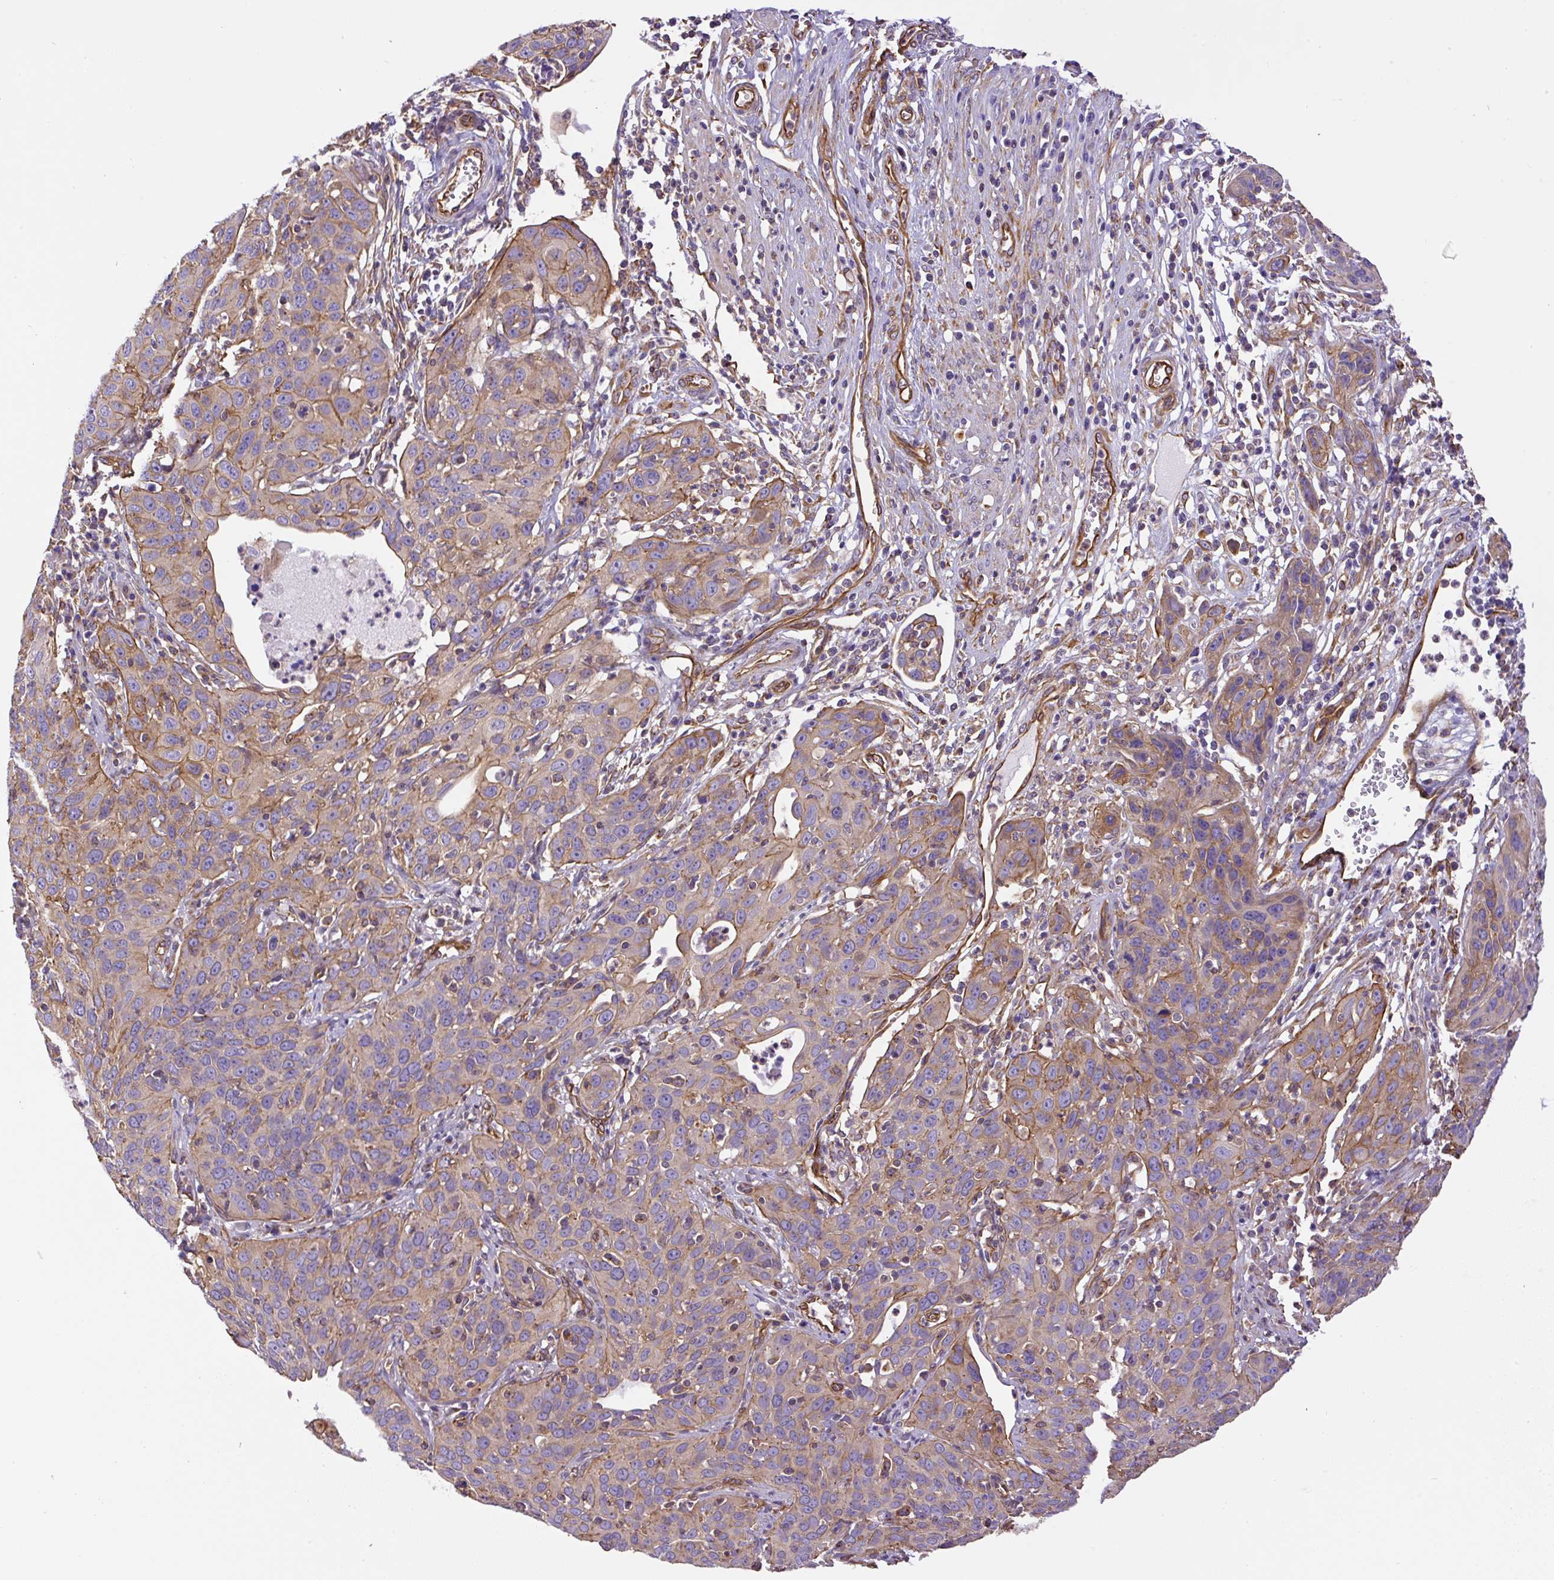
{"staining": {"intensity": "moderate", "quantity": "25%-75%", "location": "cytoplasmic/membranous"}, "tissue": "cervical cancer", "cell_type": "Tumor cells", "image_type": "cancer", "snomed": [{"axis": "morphology", "description": "Squamous cell carcinoma, NOS"}, {"axis": "topography", "description": "Cervix"}], "caption": "Cervical cancer (squamous cell carcinoma) tissue demonstrates moderate cytoplasmic/membranous expression in approximately 25%-75% of tumor cells", "gene": "DCTN1", "patient": {"sex": "female", "age": 36}}